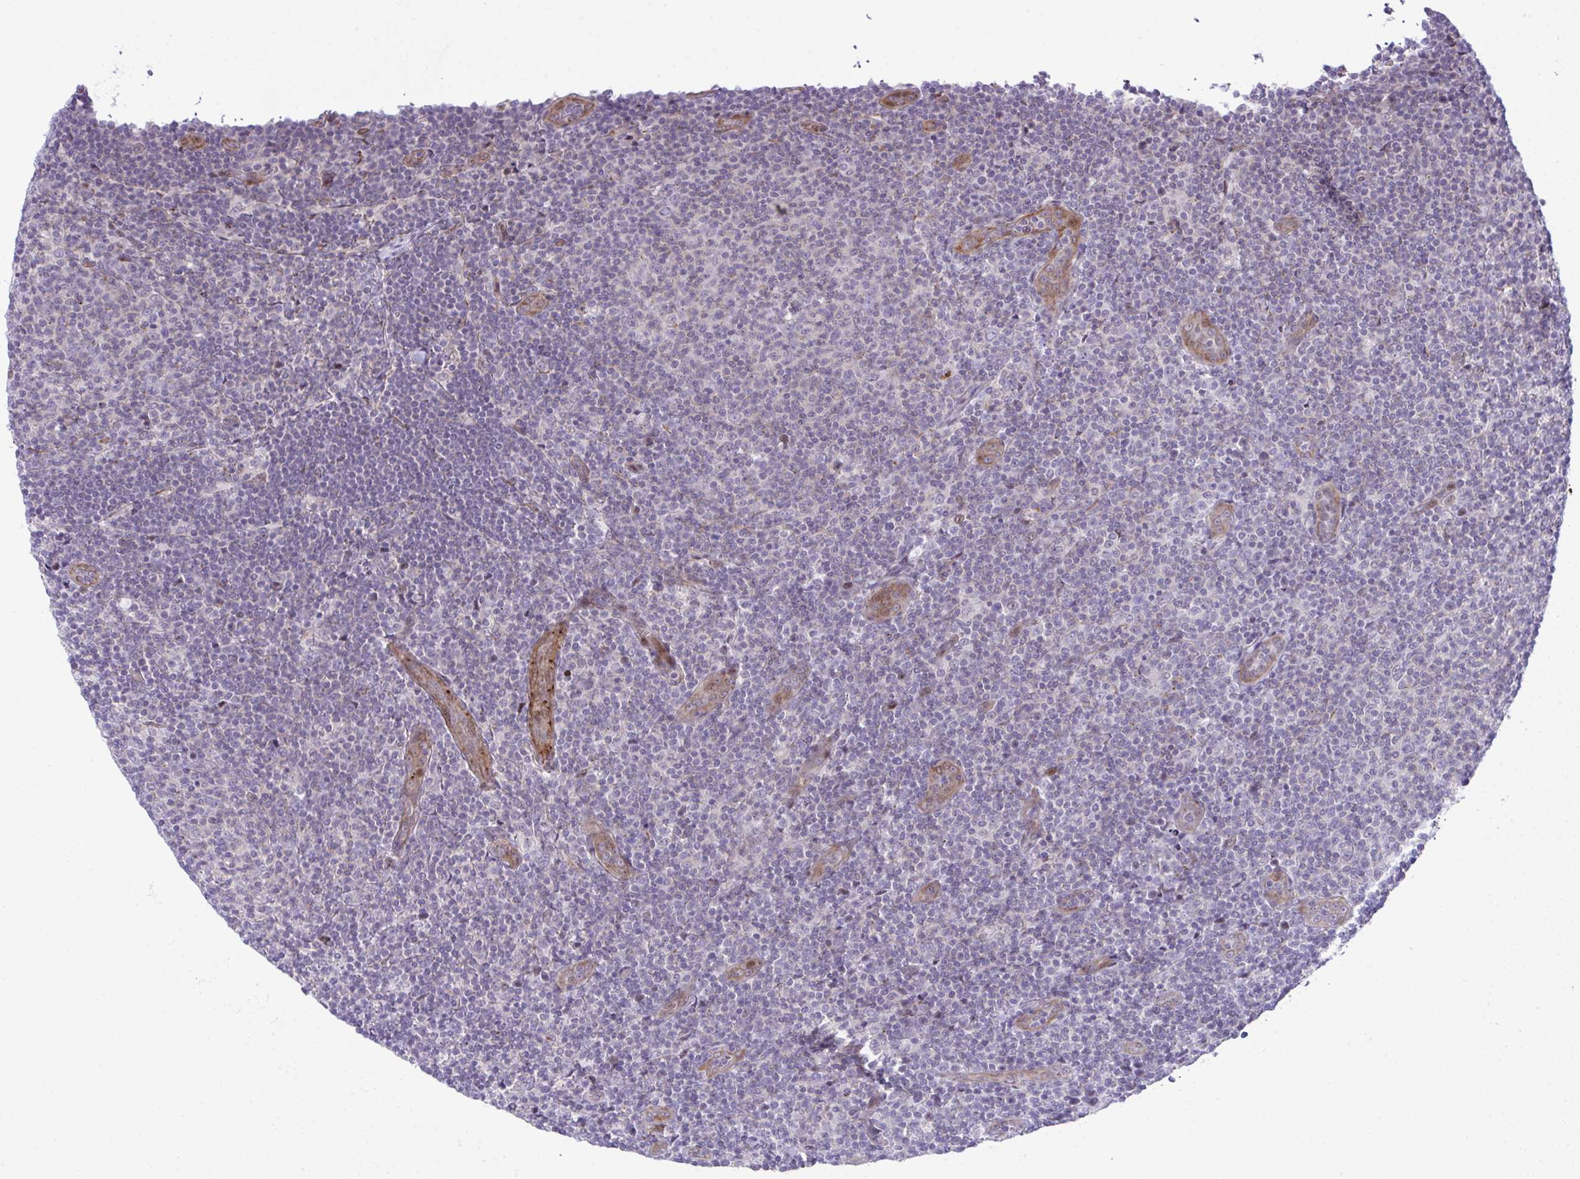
{"staining": {"intensity": "negative", "quantity": "none", "location": "none"}, "tissue": "lymphoma", "cell_type": "Tumor cells", "image_type": "cancer", "snomed": [{"axis": "morphology", "description": "Malignant lymphoma, non-Hodgkin's type, Low grade"}, {"axis": "topography", "description": "Lymph node"}], "caption": "Tumor cells show no significant protein staining in malignant lymphoma, non-Hodgkin's type (low-grade).", "gene": "FBXO34", "patient": {"sex": "male", "age": 66}}